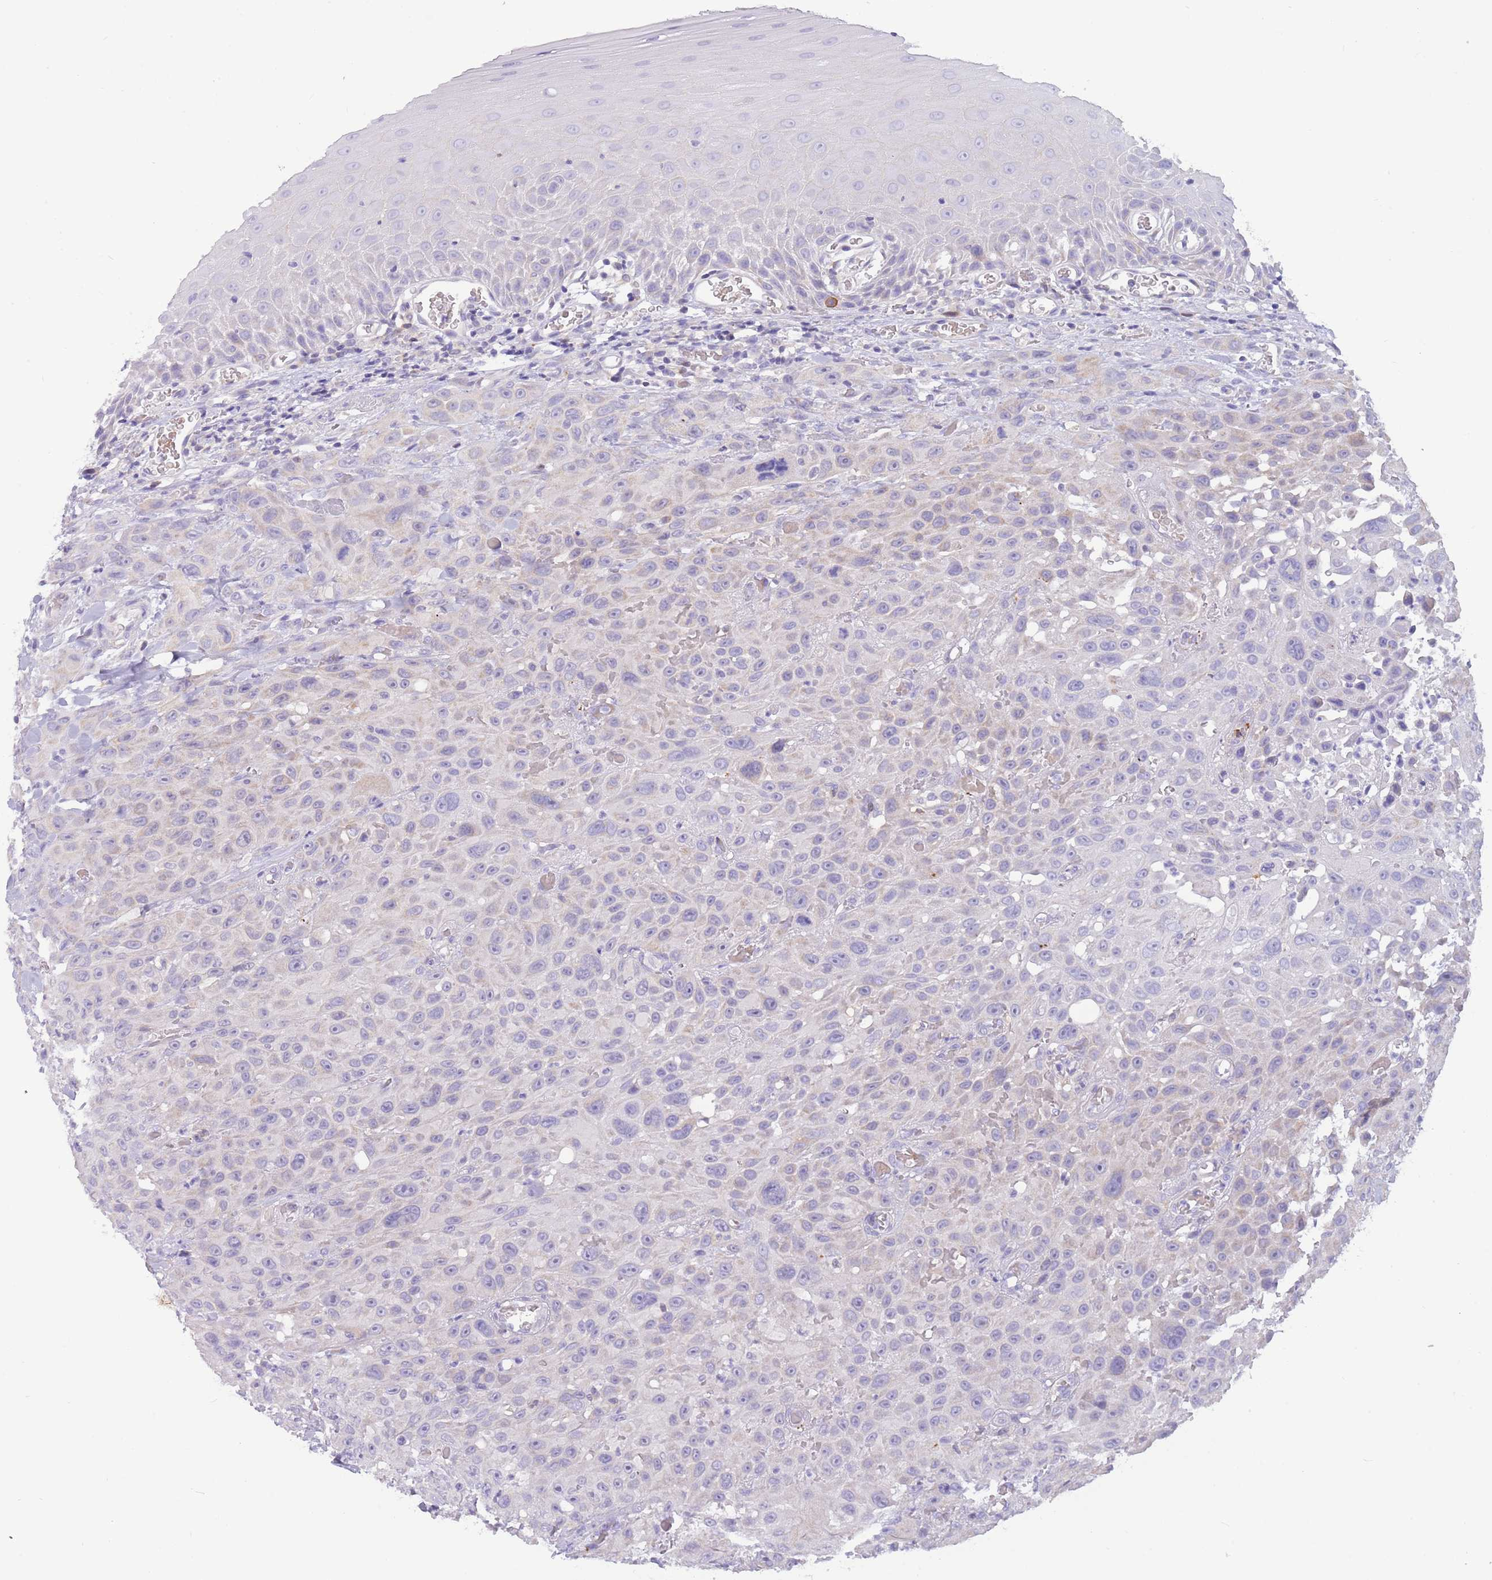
{"staining": {"intensity": "negative", "quantity": "none", "location": "none"}, "tissue": "oral mucosa", "cell_type": "Squamous epithelial cells", "image_type": "normal", "snomed": [{"axis": "morphology", "description": "Normal tissue, NOS"}, {"axis": "topography", "description": "Oral tissue"}], "caption": "Oral mucosa was stained to show a protein in brown. There is no significant expression in squamous epithelial cells. (Immunohistochemistry, brightfield microscopy, high magnification).", "gene": "DDHD1", "patient": {"sex": "female", "age": 70}}